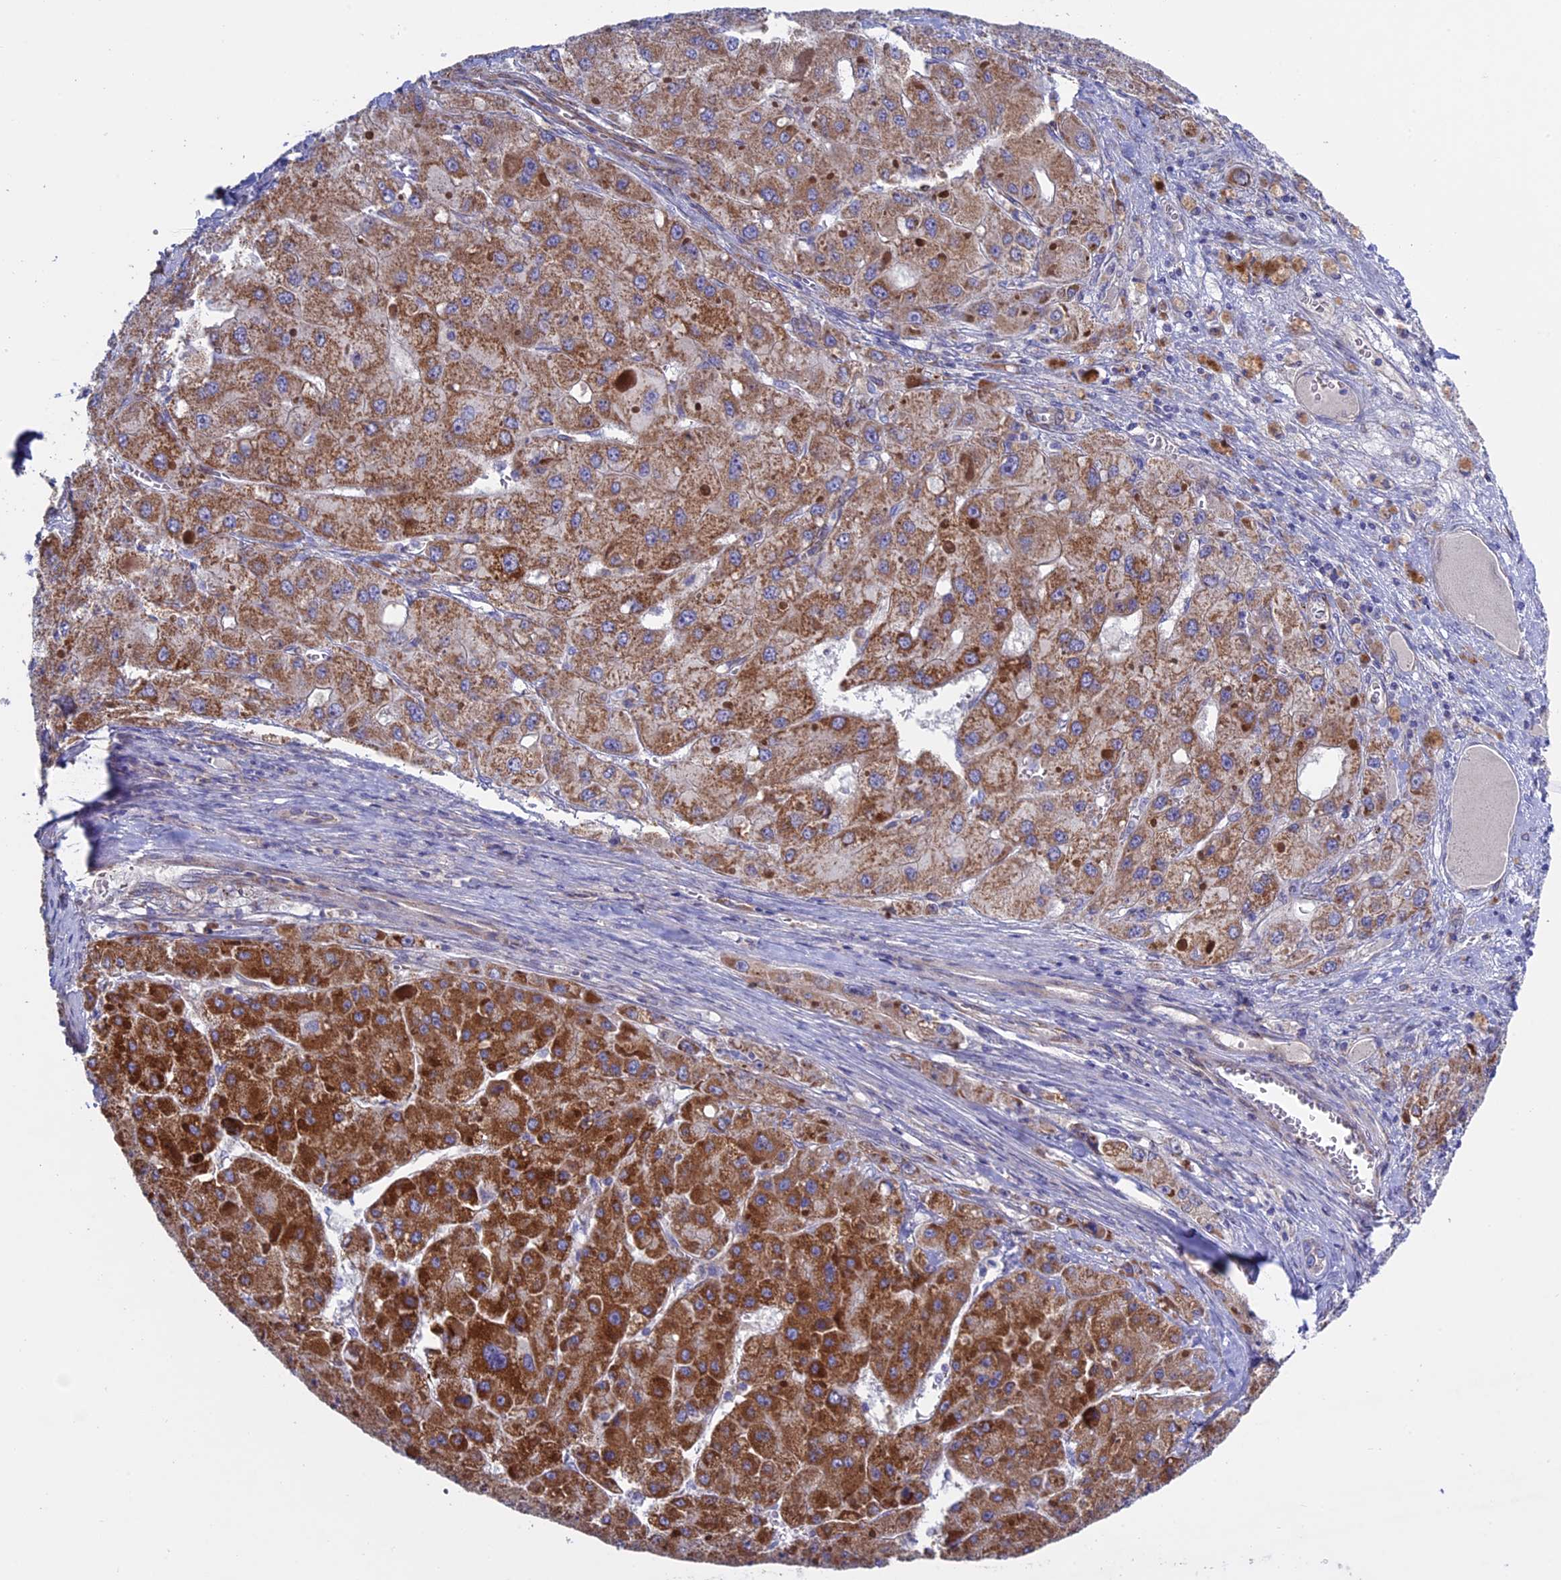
{"staining": {"intensity": "moderate", "quantity": ">75%", "location": "cytoplasmic/membranous"}, "tissue": "liver cancer", "cell_type": "Tumor cells", "image_type": "cancer", "snomed": [{"axis": "morphology", "description": "Carcinoma, Hepatocellular, NOS"}, {"axis": "topography", "description": "Liver"}], "caption": "Protein expression analysis of human liver cancer reveals moderate cytoplasmic/membranous expression in approximately >75% of tumor cells. (IHC, brightfield microscopy, high magnification).", "gene": "ETFDH", "patient": {"sex": "female", "age": 73}}